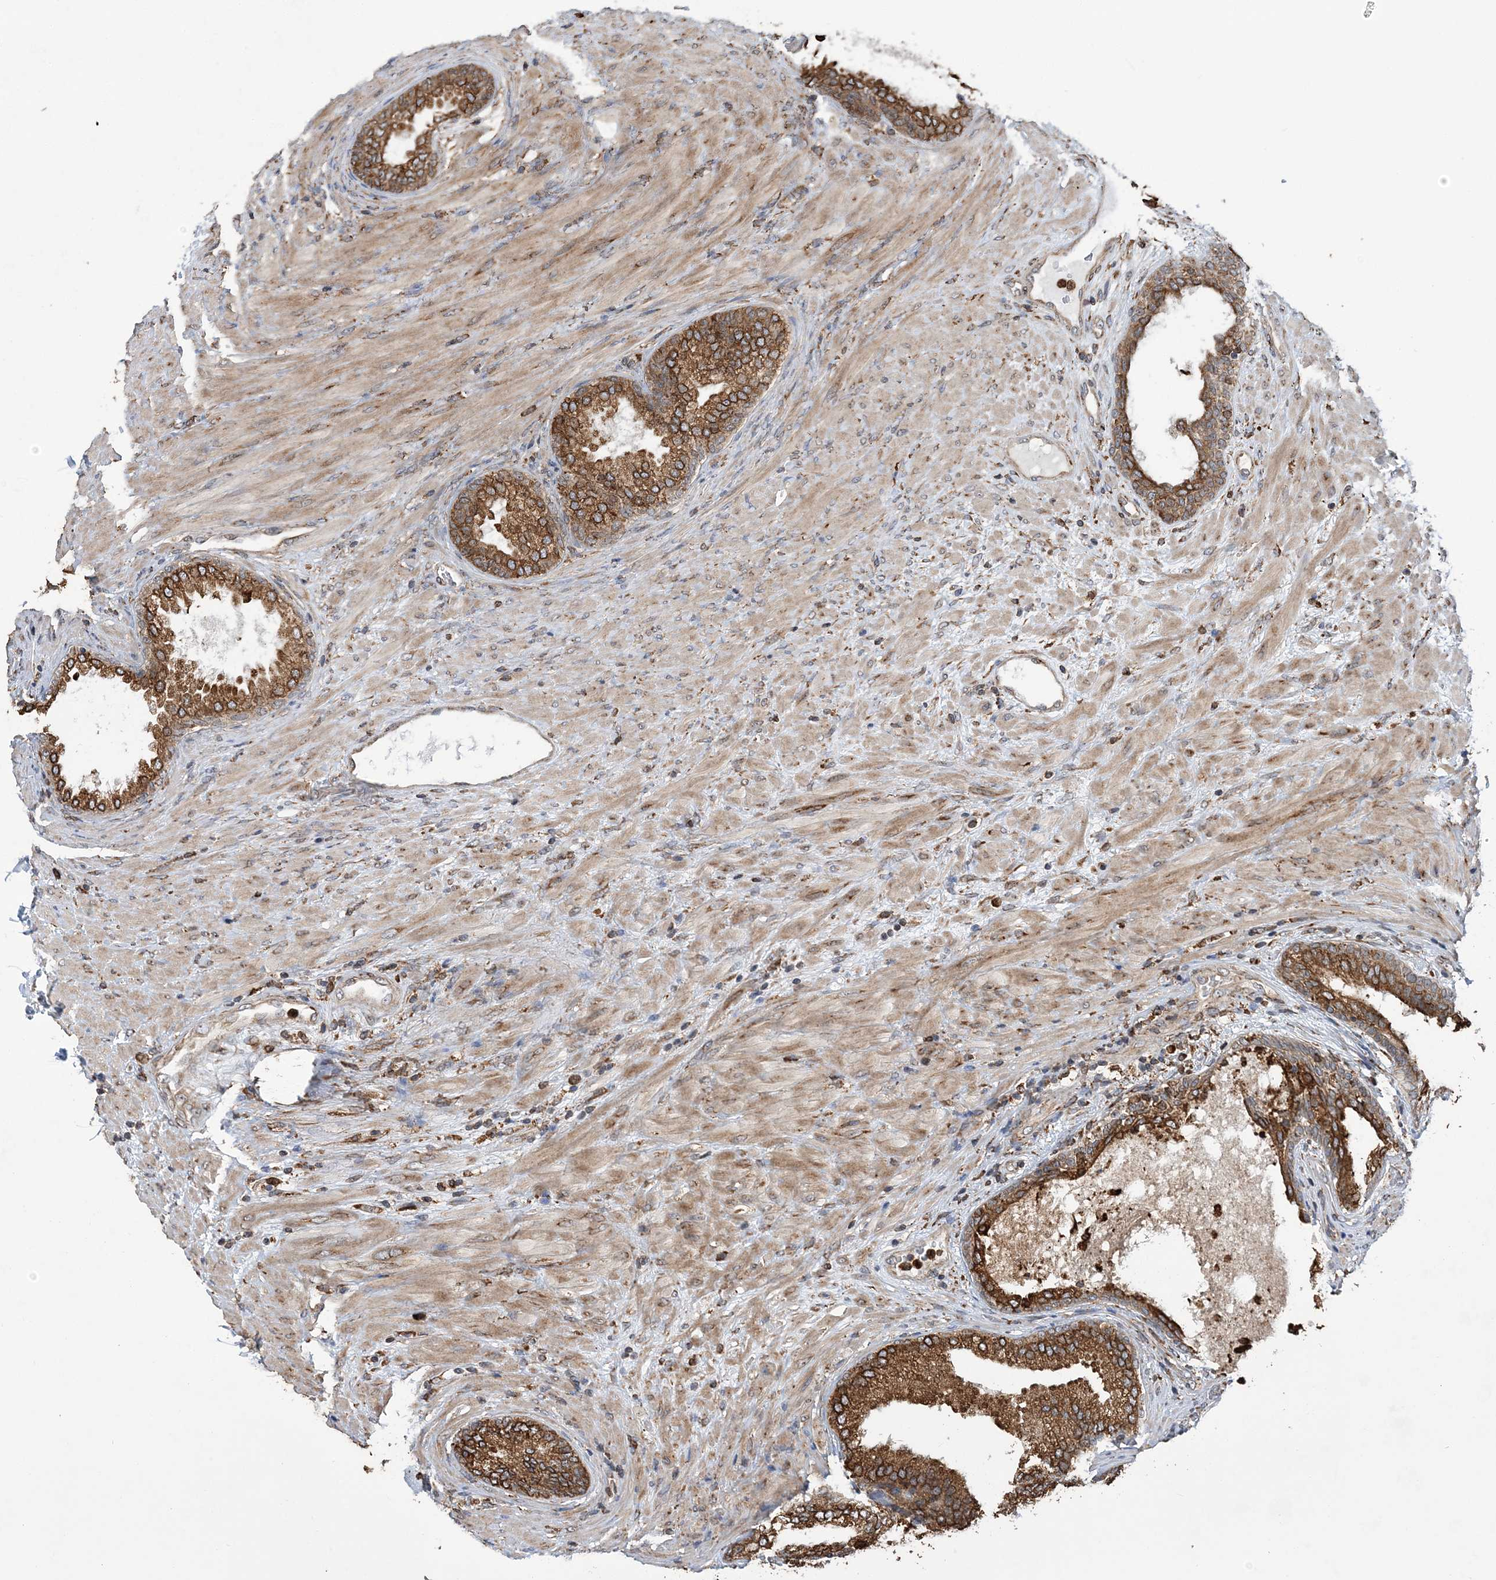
{"staining": {"intensity": "strong", "quantity": ">75%", "location": "cytoplasmic/membranous"}, "tissue": "prostate", "cell_type": "Glandular cells", "image_type": "normal", "snomed": [{"axis": "morphology", "description": "Normal tissue, NOS"}, {"axis": "topography", "description": "Prostate"}], "caption": "Prostate stained for a protein reveals strong cytoplasmic/membranous positivity in glandular cells. (DAB (3,3'-diaminobenzidine) IHC with brightfield microscopy, high magnification).", "gene": "WDR12", "patient": {"sex": "male", "age": 76}}